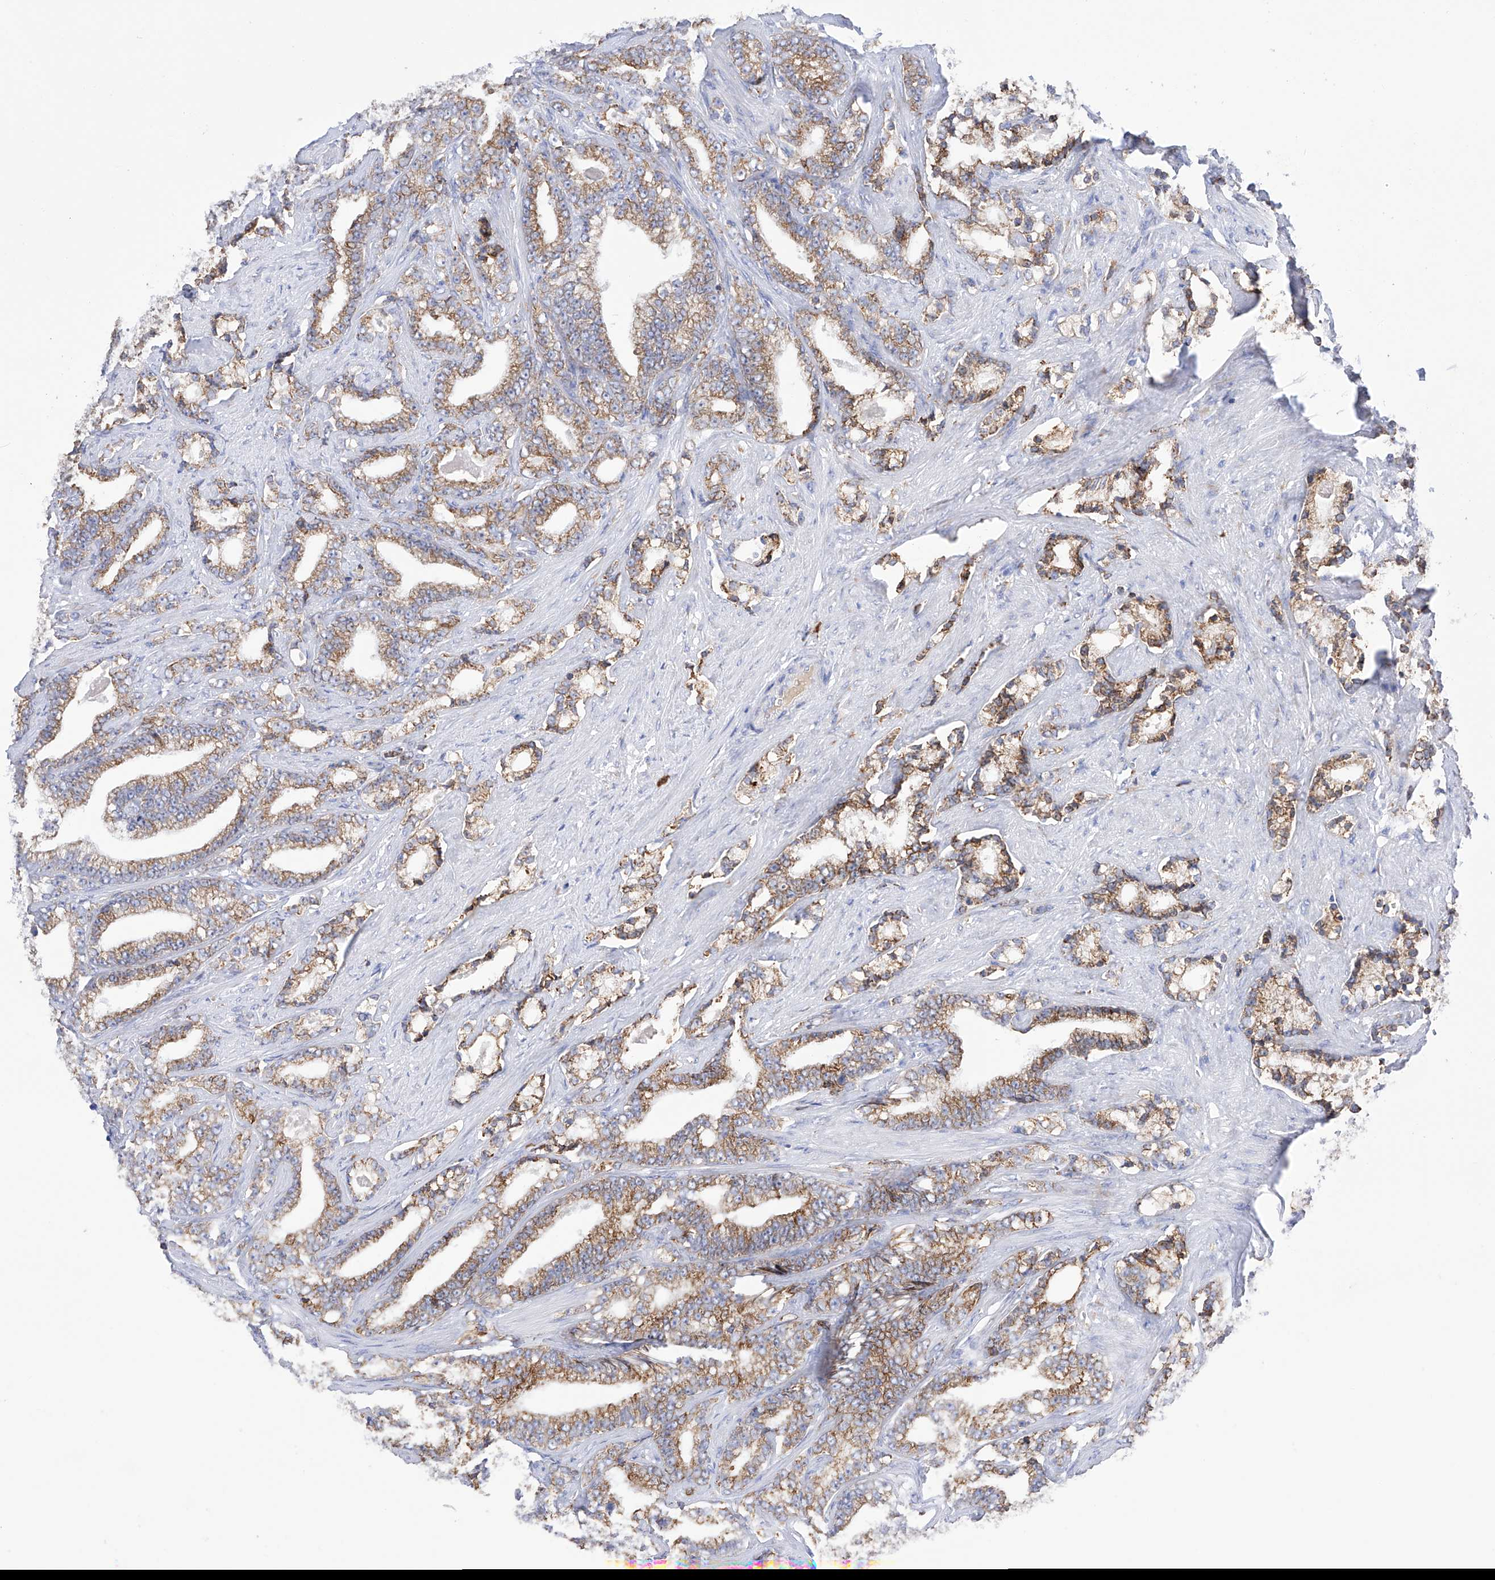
{"staining": {"intensity": "moderate", "quantity": ">75%", "location": "cytoplasmic/membranous"}, "tissue": "prostate cancer", "cell_type": "Tumor cells", "image_type": "cancer", "snomed": [{"axis": "morphology", "description": "Adenocarcinoma, High grade"}, {"axis": "topography", "description": "Prostate and seminal vesicle, NOS"}], "caption": "Tumor cells exhibit medium levels of moderate cytoplasmic/membranous positivity in about >75% of cells in prostate cancer (high-grade adenocarcinoma). (DAB = brown stain, brightfield microscopy at high magnification).", "gene": "PDIA5", "patient": {"sex": "male", "age": 67}}